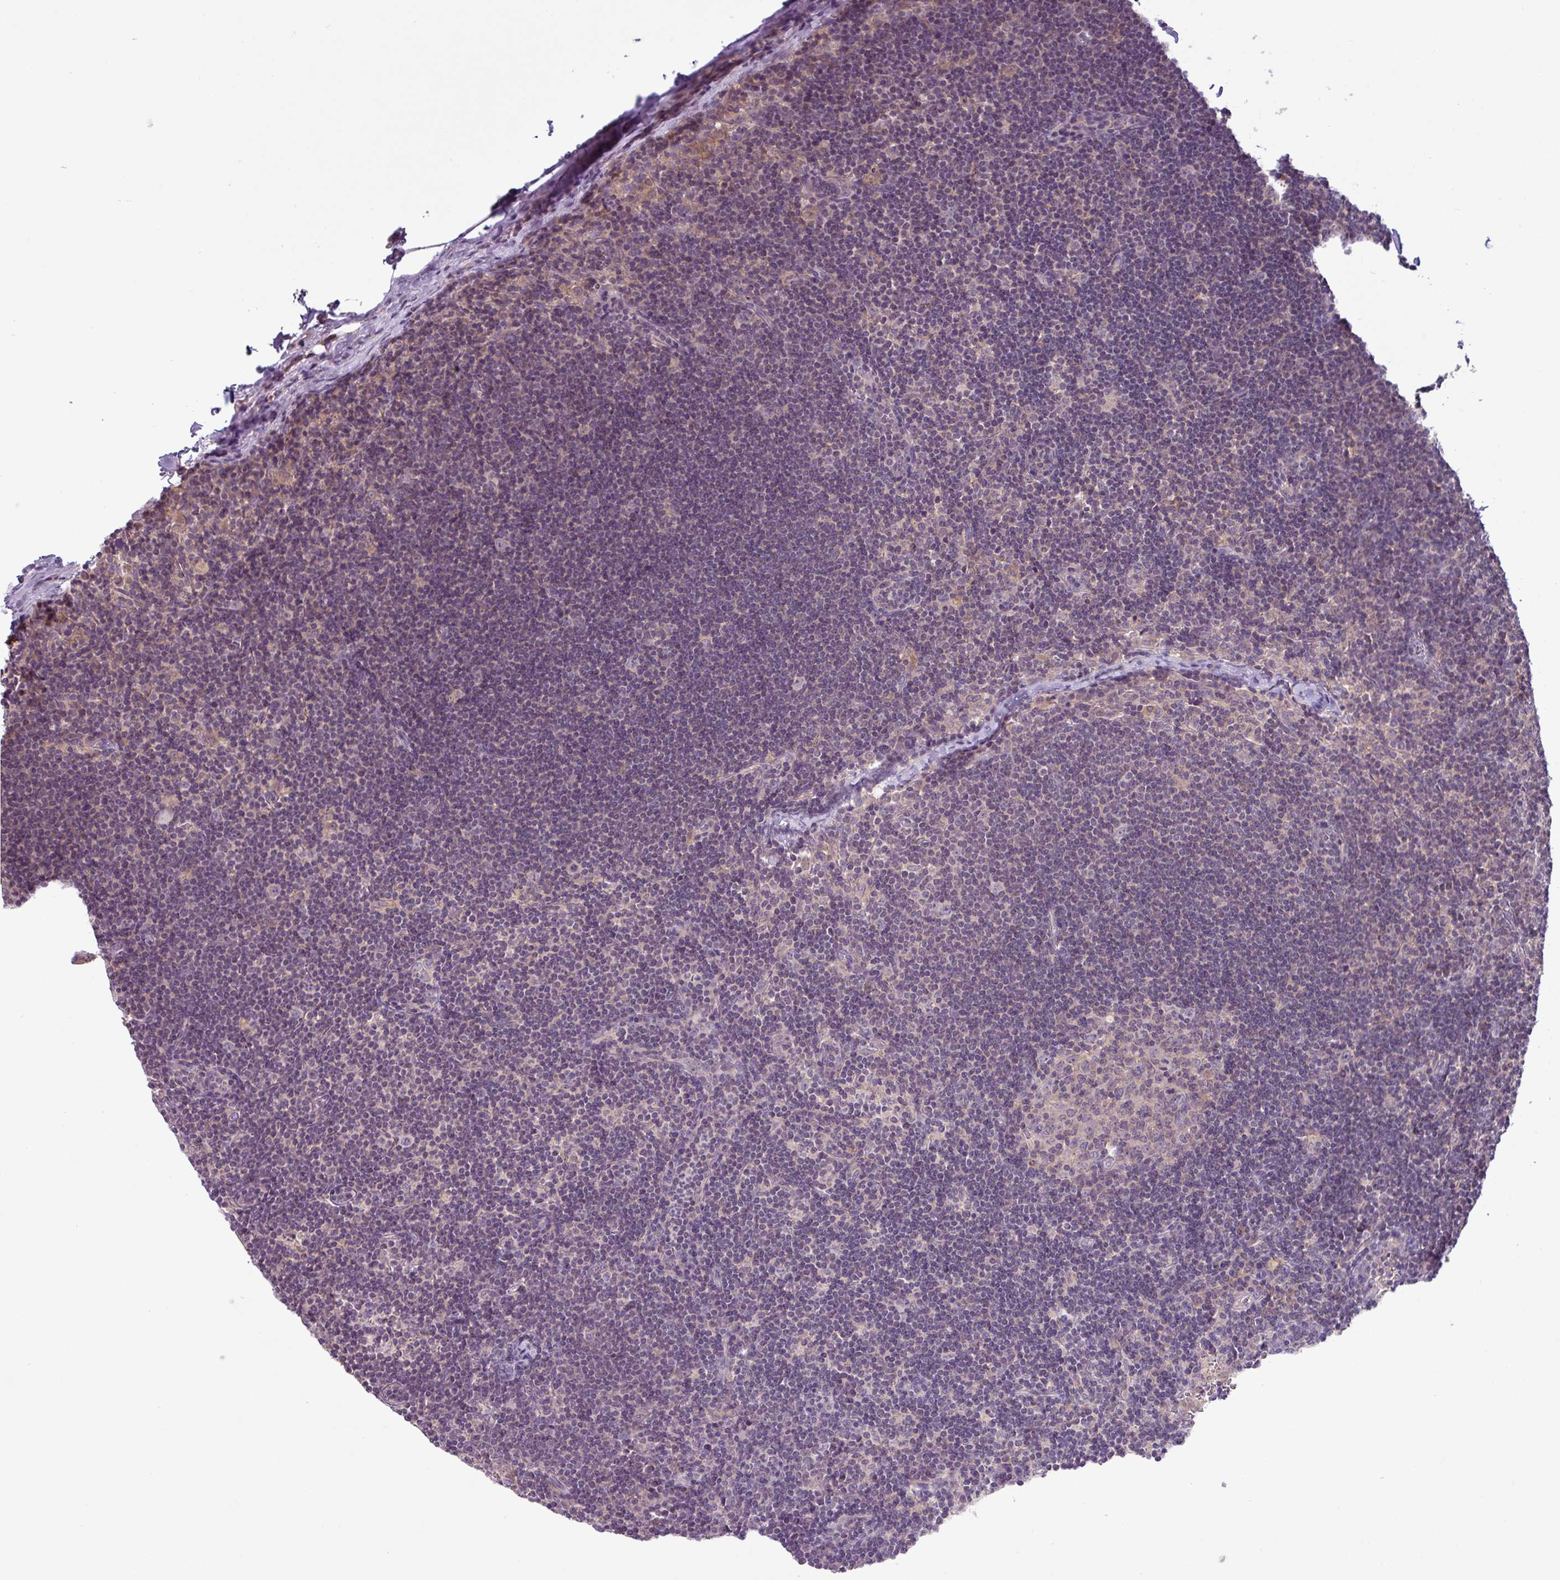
{"staining": {"intensity": "negative", "quantity": "none", "location": "none"}, "tissue": "lymph node", "cell_type": "Germinal center cells", "image_type": "normal", "snomed": [{"axis": "morphology", "description": "Normal tissue, NOS"}, {"axis": "topography", "description": "Lymph node"}], "caption": "Immunohistochemical staining of normal human lymph node displays no significant staining in germinal center cells. (Stains: DAB (3,3'-diaminobenzidine) IHC with hematoxylin counter stain, Microscopy: brightfield microscopy at high magnification).", "gene": "TMEM62", "patient": {"sex": "female", "age": 29}}